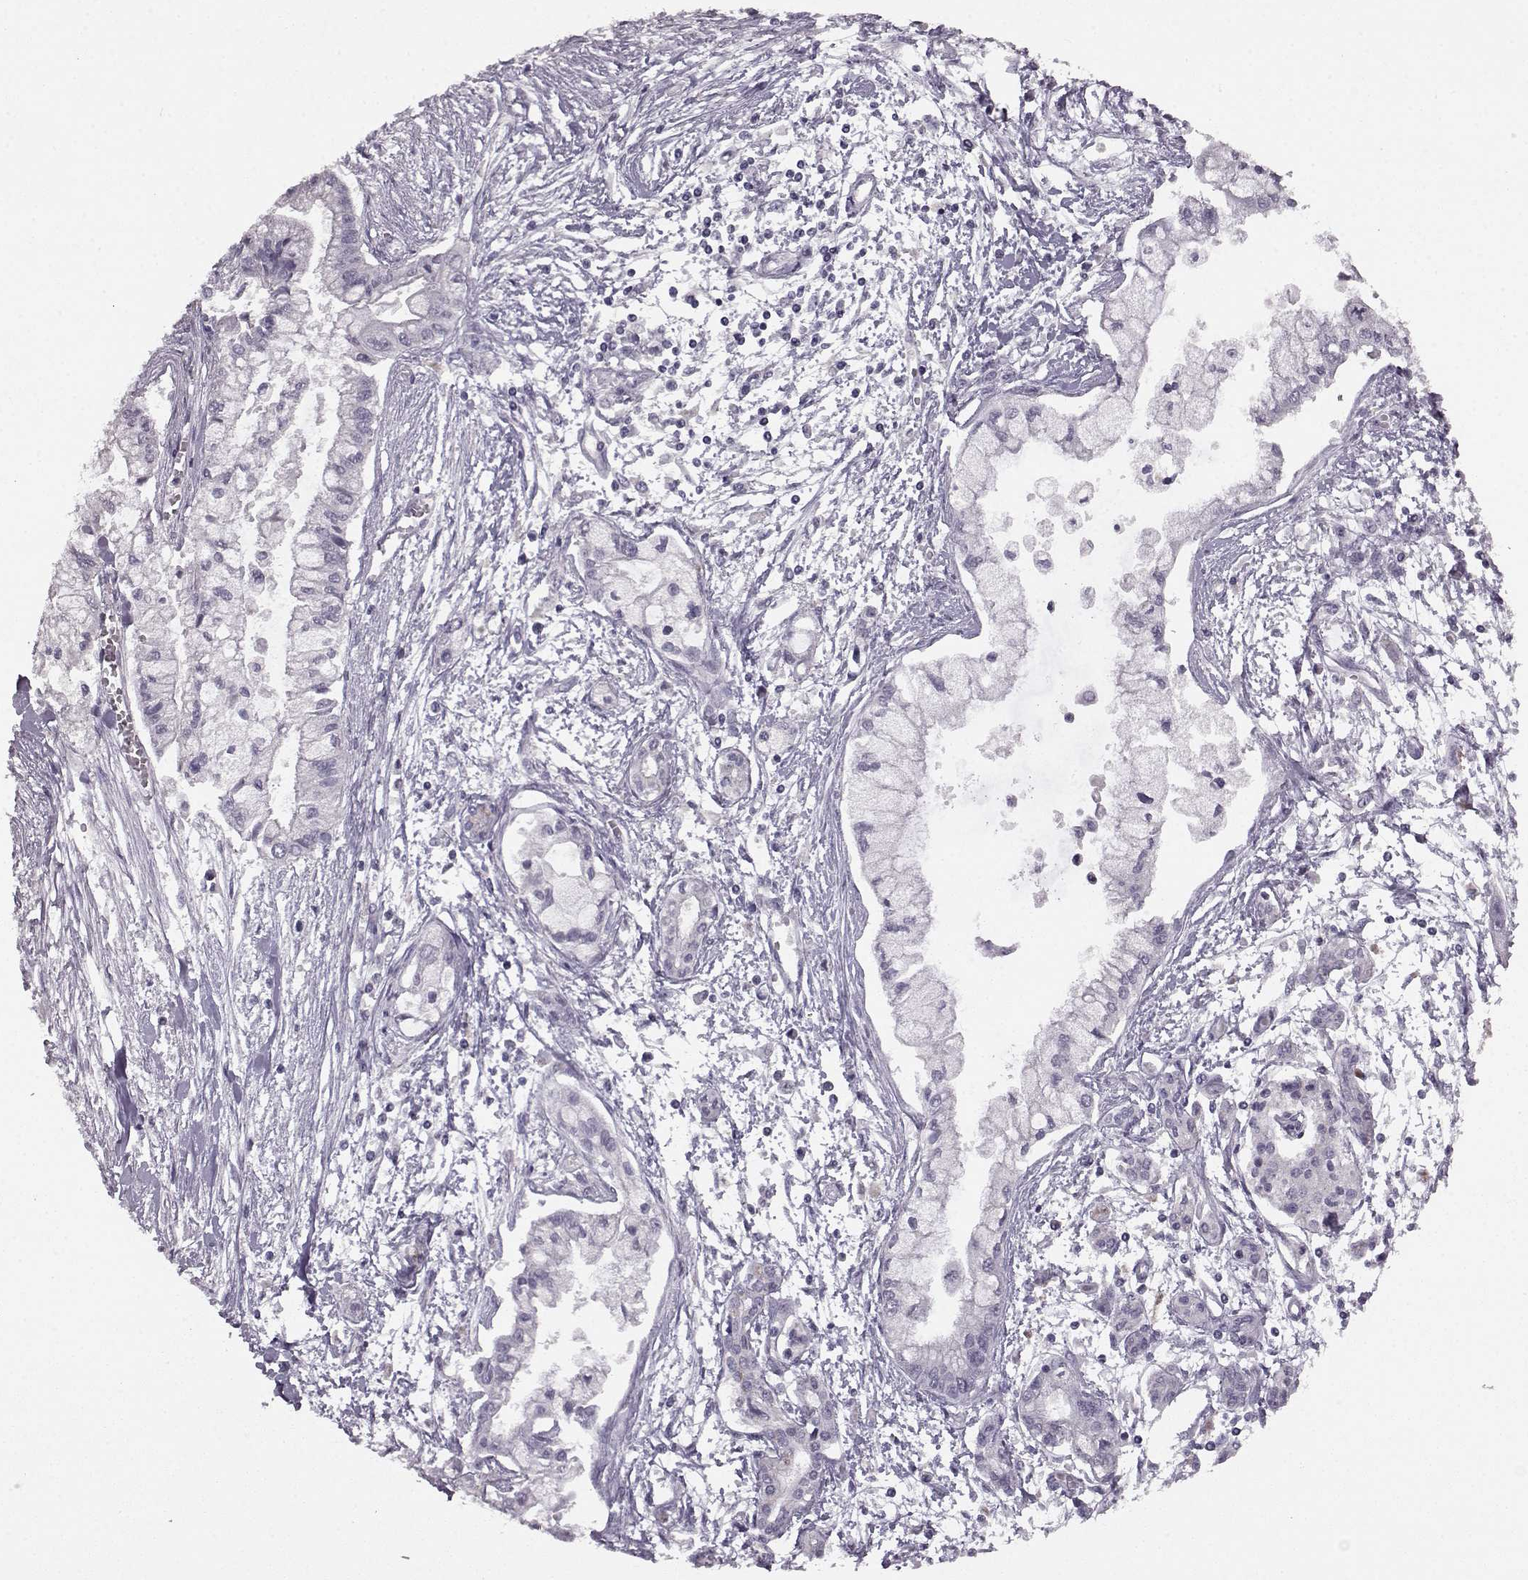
{"staining": {"intensity": "negative", "quantity": "none", "location": "none"}, "tissue": "pancreatic cancer", "cell_type": "Tumor cells", "image_type": "cancer", "snomed": [{"axis": "morphology", "description": "Adenocarcinoma, NOS"}, {"axis": "topography", "description": "Pancreas"}], "caption": "A high-resolution micrograph shows immunohistochemistry staining of pancreatic adenocarcinoma, which displays no significant staining in tumor cells. (Stains: DAB immunohistochemistry (IHC) with hematoxylin counter stain, Microscopy: brightfield microscopy at high magnification).", "gene": "LHB", "patient": {"sex": "male", "age": 54}}